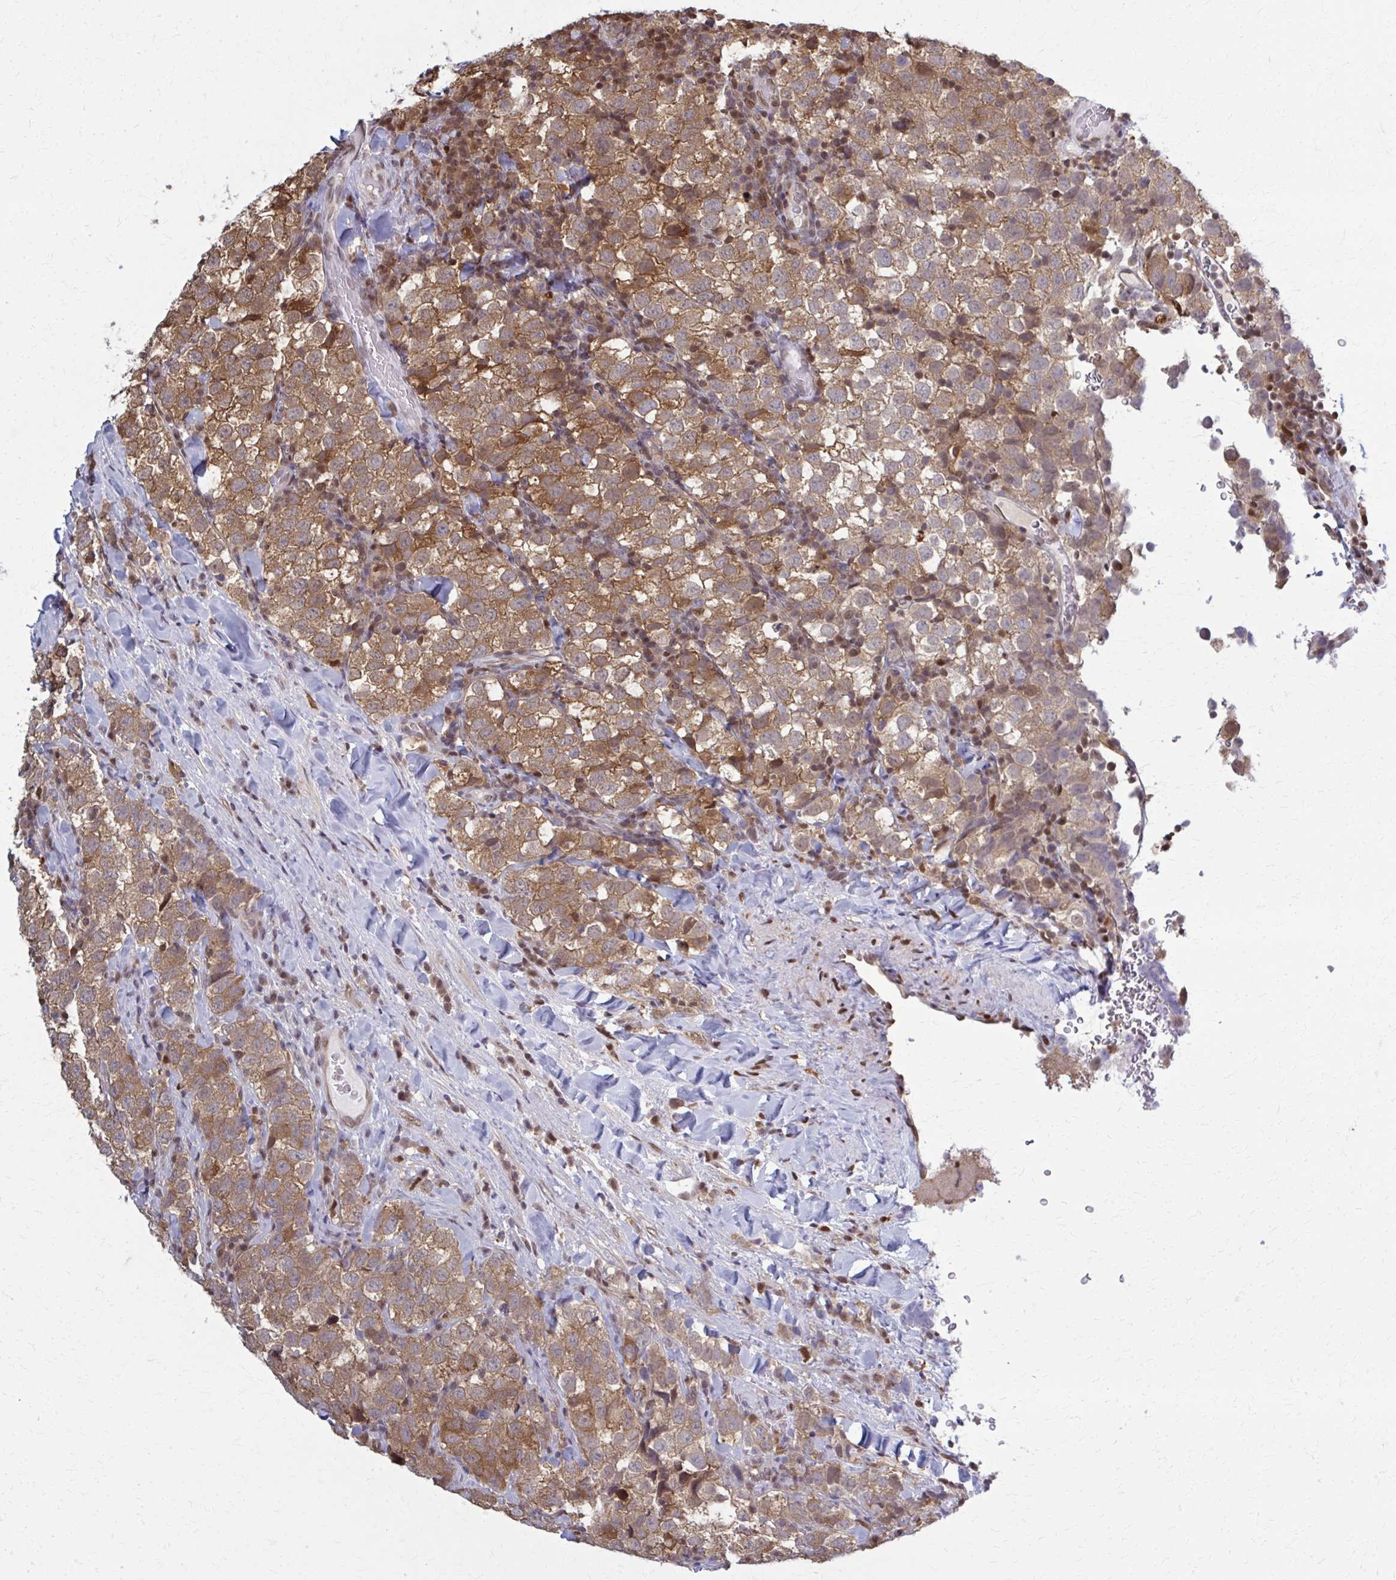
{"staining": {"intensity": "moderate", "quantity": ">75%", "location": "cytoplasmic/membranous"}, "tissue": "testis cancer", "cell_type": "Tumor cells", "image_type": "cancer", "snomed": [{"axis": "morphology", "description": "Seminoma, NOS"}, {"axis": "topography", "description": "Testis"}], "caption": "The histopathology image demonstrates a brown stain indicating the presence of a protein in the cytoplasmic/membranous of tumor cells in testis cancer.", "gene": "MDH1", "patient": {"sex": "male", "age": 34}}